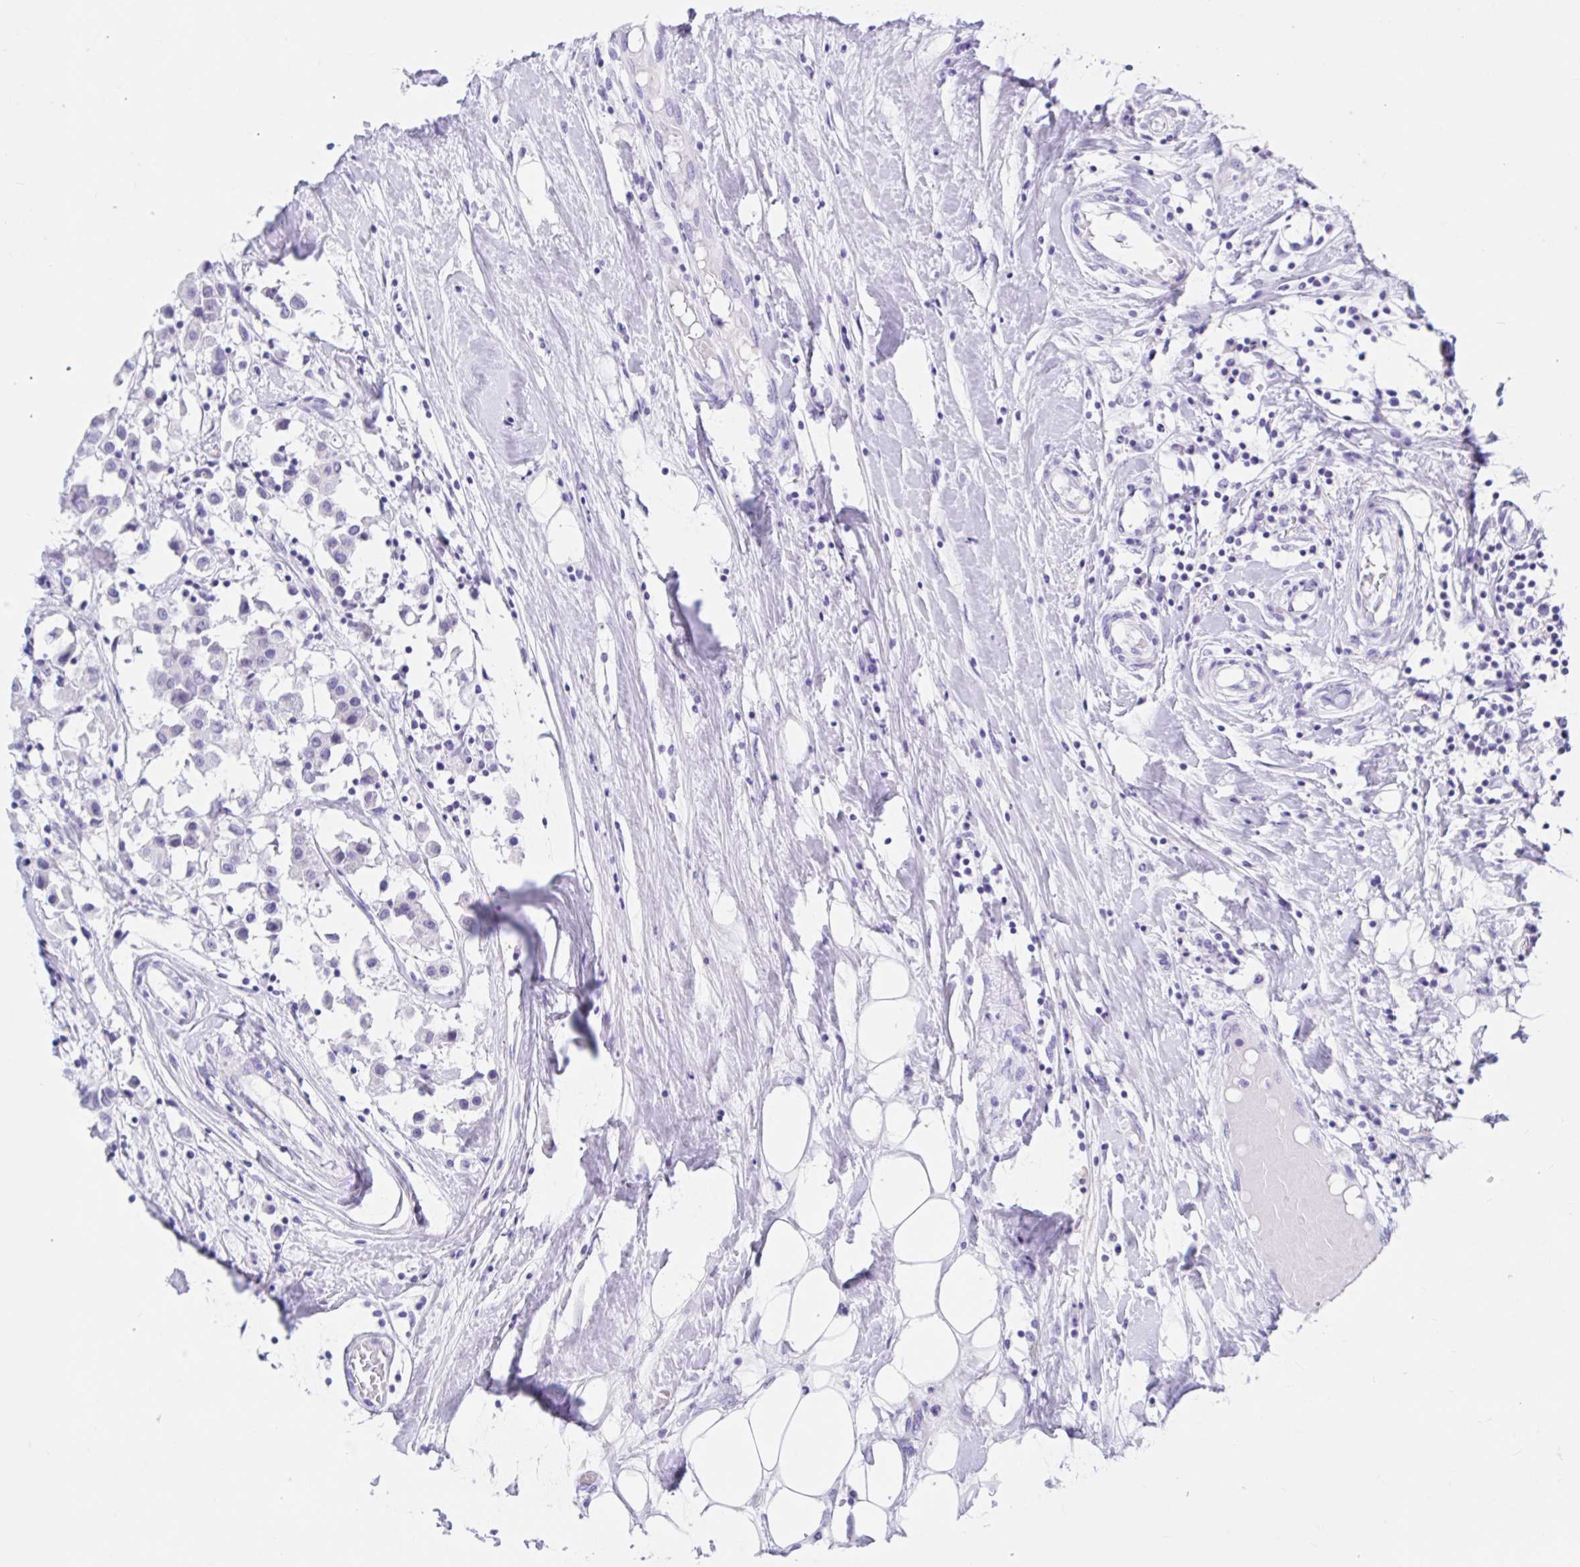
{"staining": {"intensity": "negative", "quantity": "none", "location": "none"}, "tissue": "breast cancer", "cell_type": "Tumor cells", "image_type": "cancer", "snomed": [{"axis": "morphology", "description": "Duct carcinoma"}, {"axis": "topography", "description": "Breast"}], "caption": "Tumor cells are negative for brown protein staining in intraductal carcinoma (breast).", "gene": "DPEP3", "patient": {"sex": "female", "age": 61}}